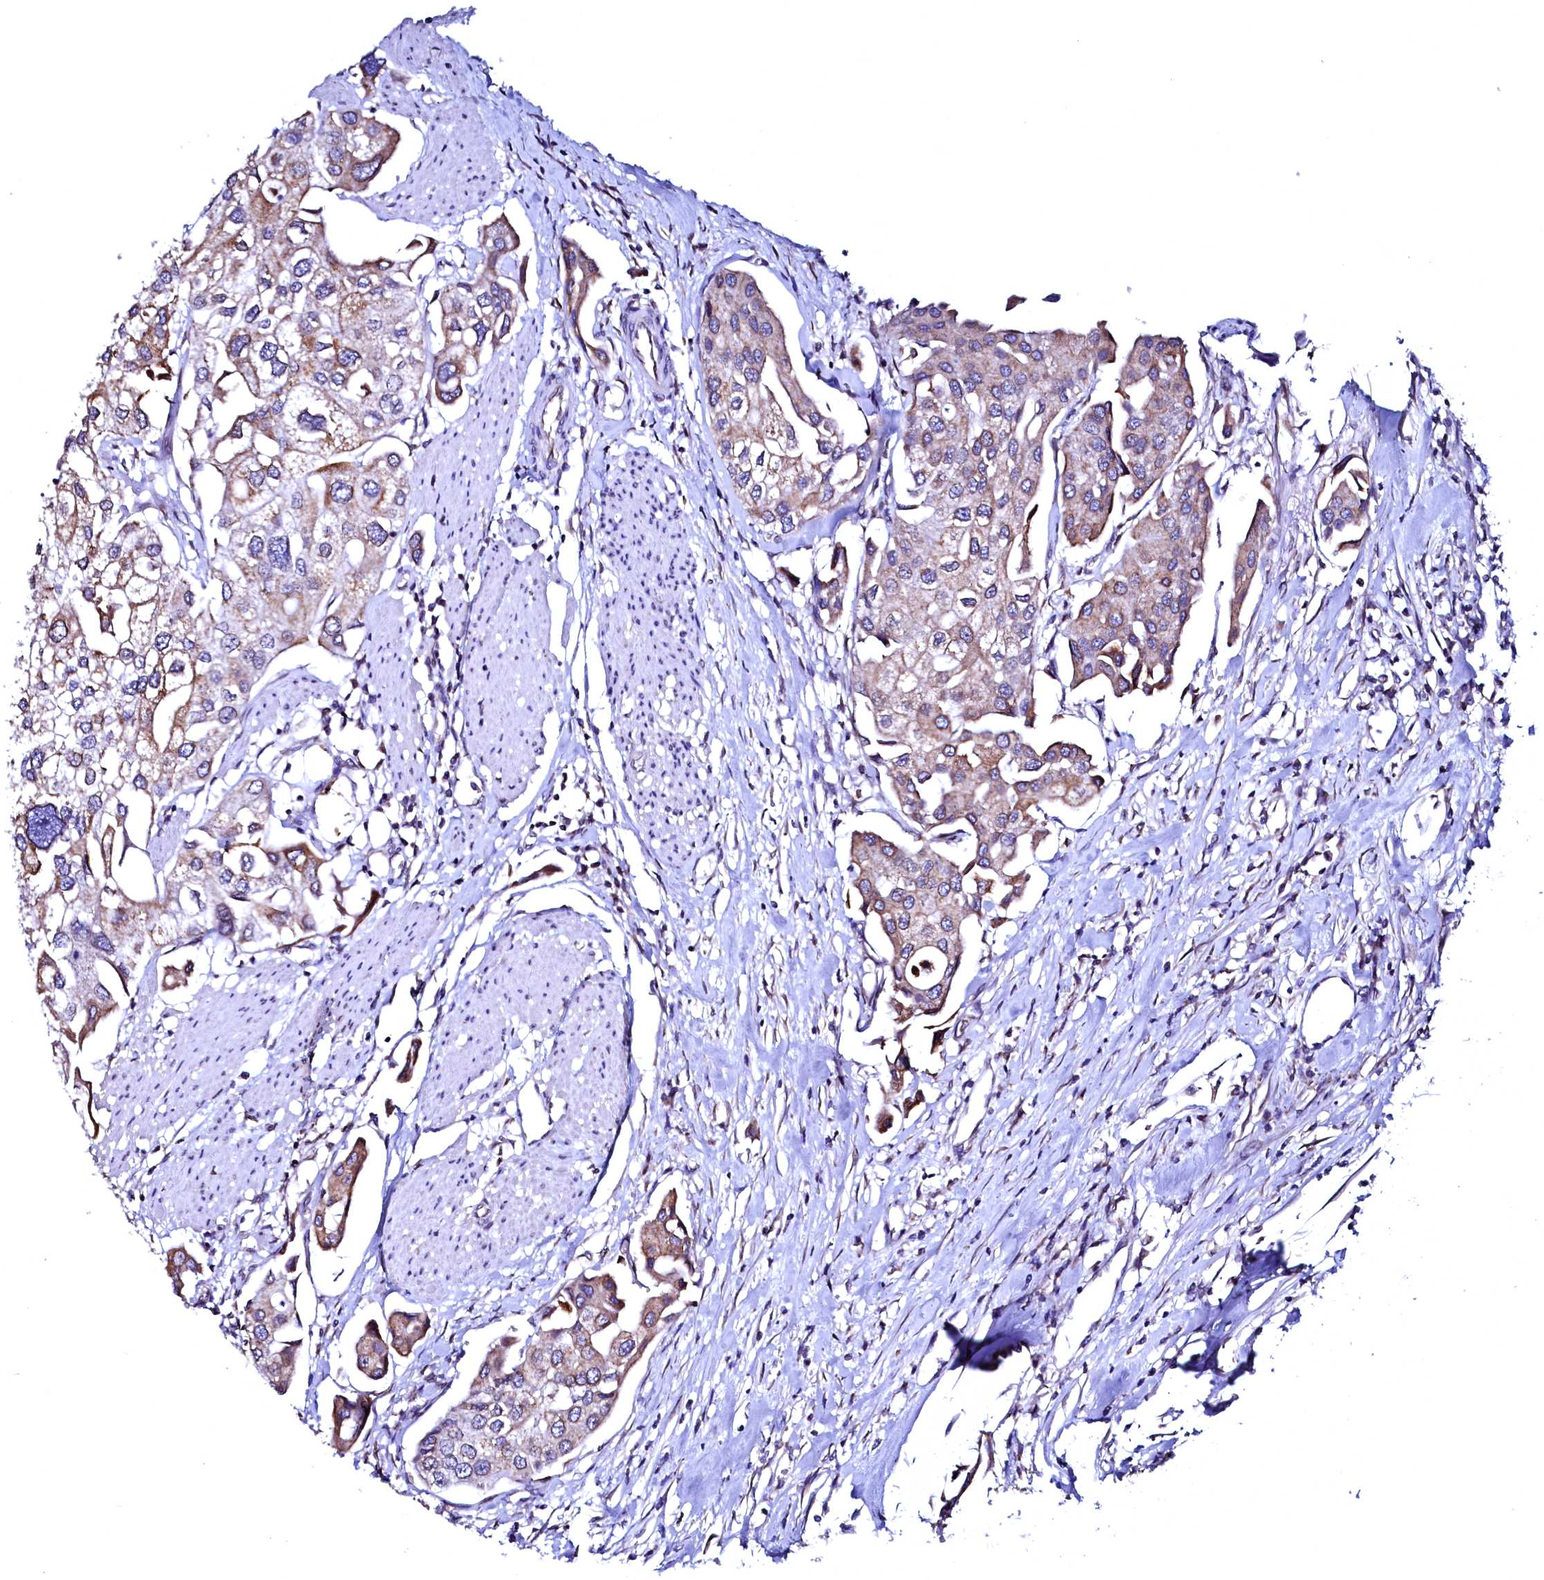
{"staining": {"intensity": "moderate", "quantity": "<25%", "location": "cytoplasmic/membranous"}, "tissue": "urothelial cancer", "cell_type": "Tumor cells", "image_type": "cancer", "snomed": [{"axis": "morphology", "description": "Urothelial carcinoma, High grade"}, {"axis": "topography", "description": "Urinary bladder"}], "caption": "Tumor cells demonstrate moderate cytoplasmic/membranous positivity in approximately <25% of cells in urothelial cancer.", "gene": "HAND1", "patient": {"sex": "male", "age": 64}}